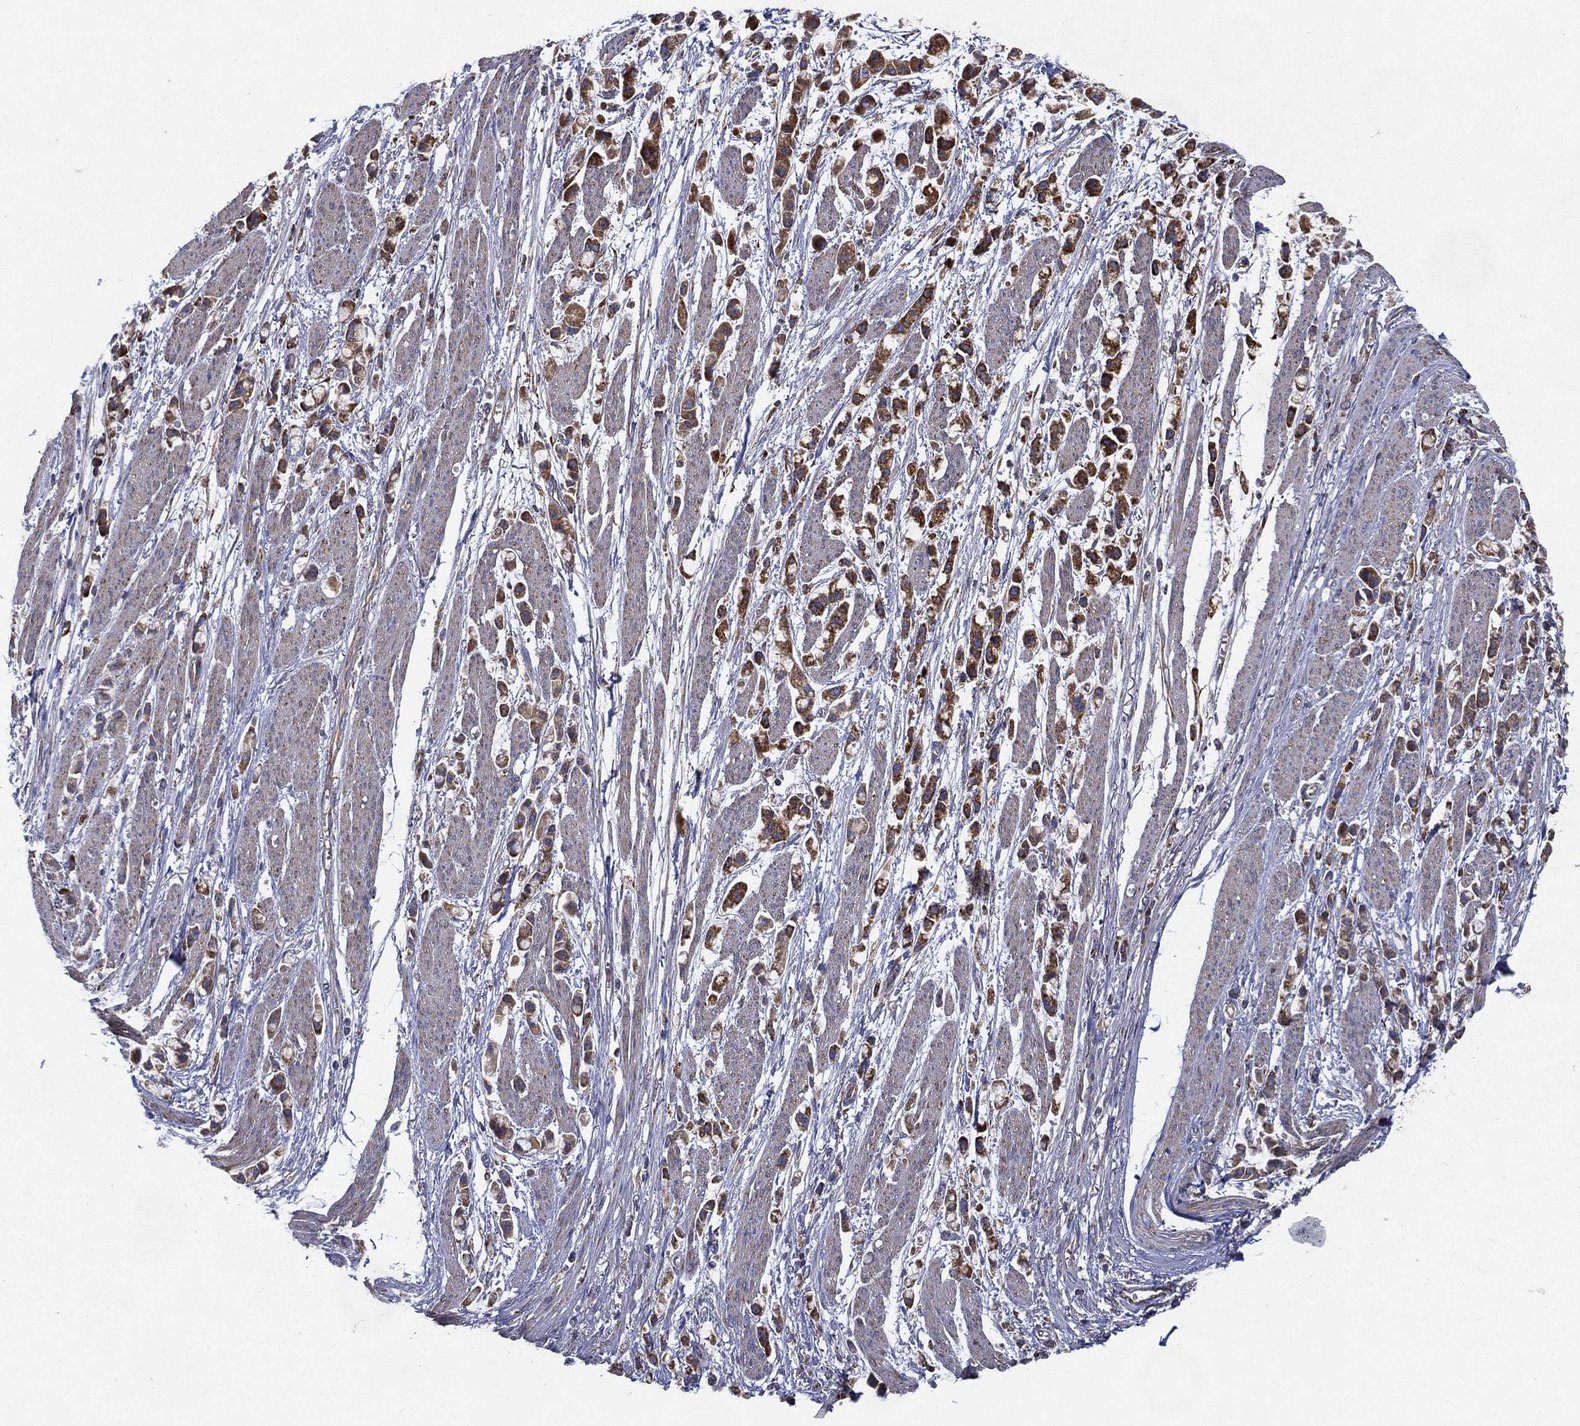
{"staining": {"intensity": "strong", "quantity": ">75%", "location": "cytoplasmic/membranous"}, "tissue": "stomach cancer", "cell_type": "Tumor cells", "image_type": "cancer", "snomed": [{"axis": "morphology", "description": "Adenocarcinoma, NOS"}, {"axis": "topography", "description": "Stomach"}], "caption": "Immunohistochemistry (IHC) micrograph of neoplastic tissue: adenocarcinoma (stomach) stained using IHC reveals high levels of strong protein expression localized specifically in the cytoplasmic/membranous of tumor cells, appearing as a cytoplasmic/membranous brown color.", "gene": "MT-CYB", "patient": {"sex": "female", "age": 81}}